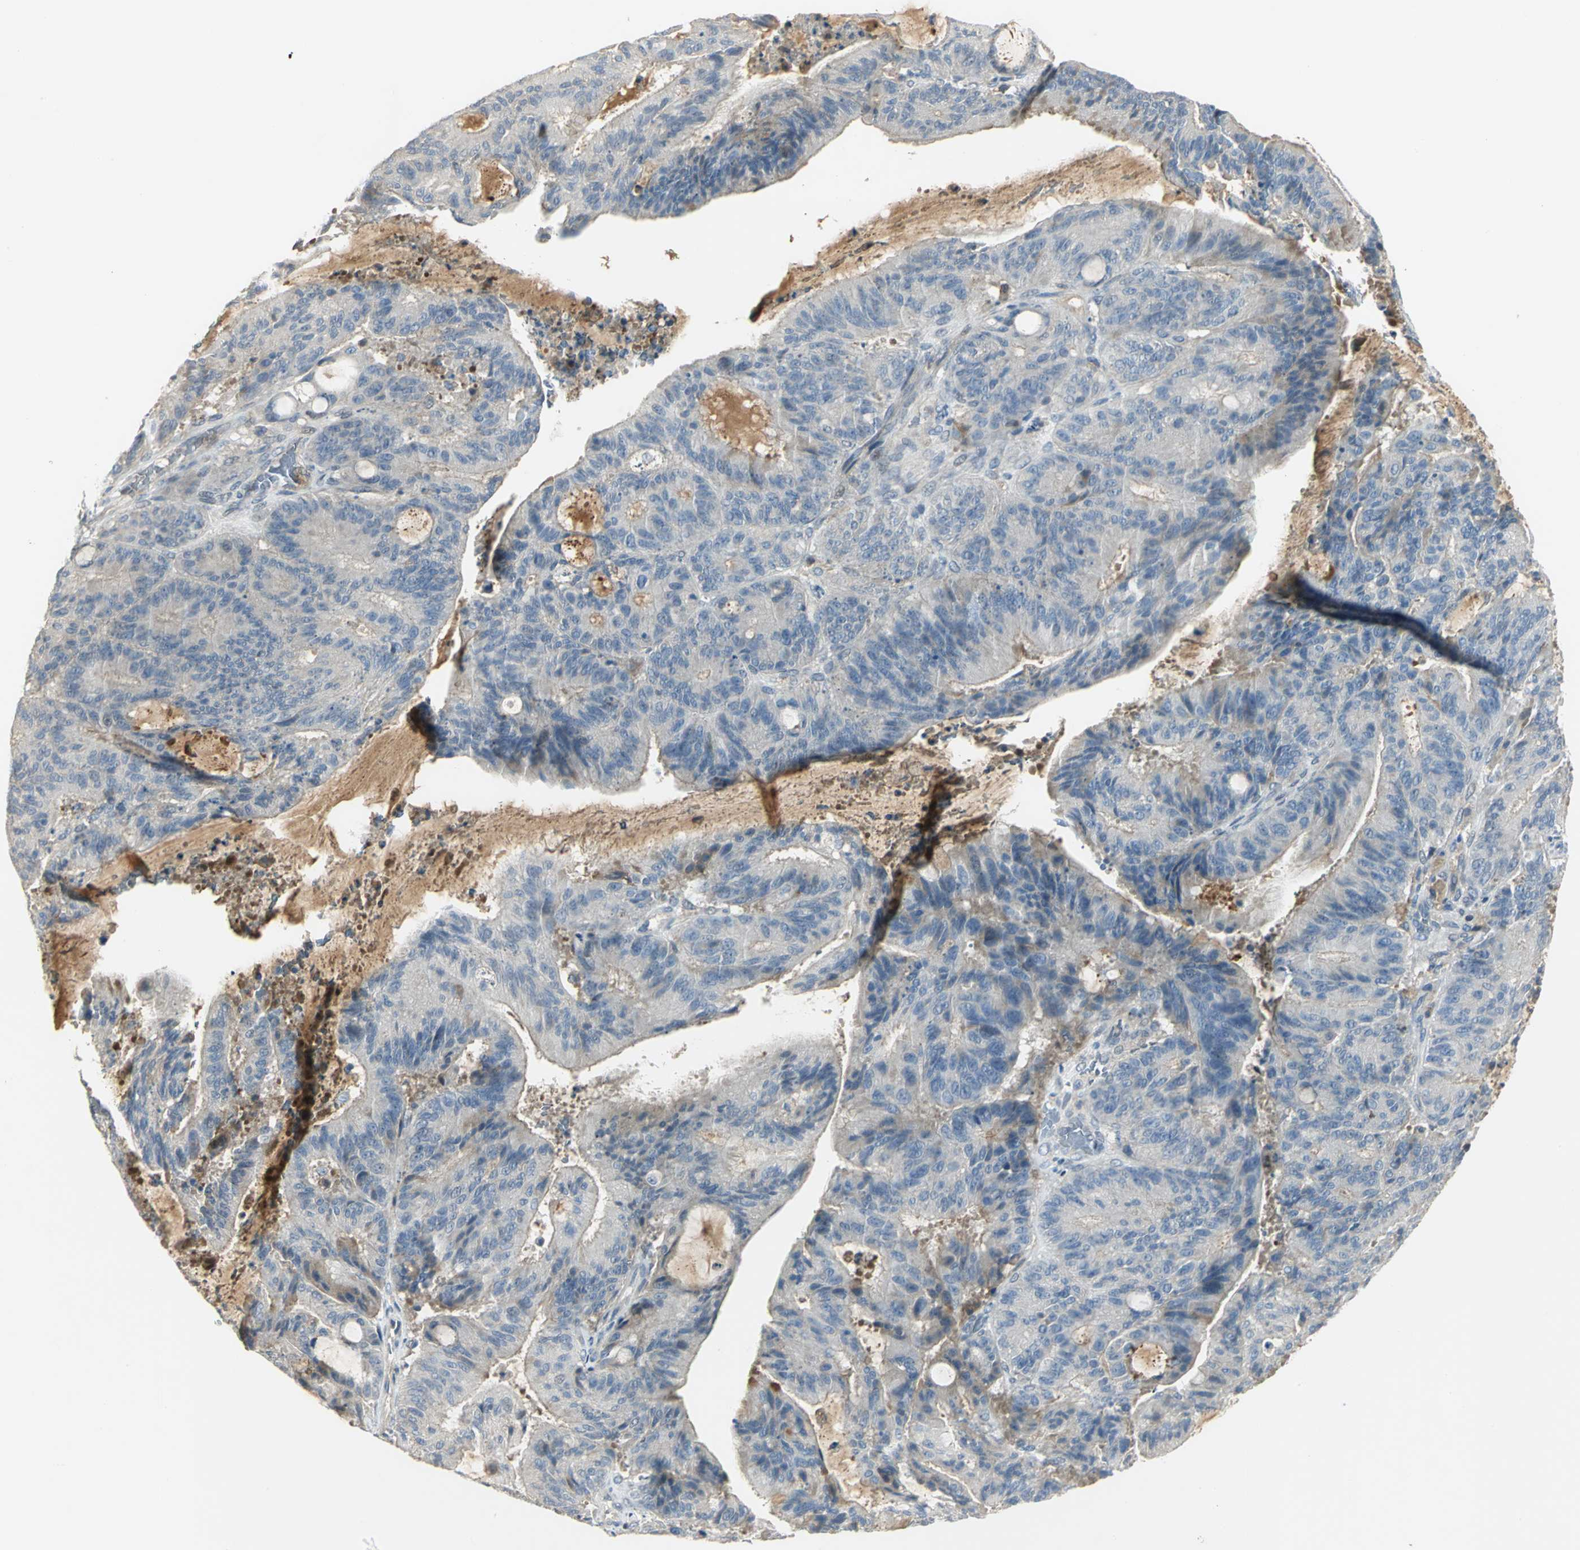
{"staining": {"intensity": "negative", "quantity": "none", "location": "none"}, "tissue": "liver cancer", "cell_type": "Tumor cells", "image_type": "cancer", "snomed": [{"axis": "morphology", "description": "Cholangiocarcinoma"}, {"axis": "topography", "description": "Liver"}], "caption": "The image exhibits no significant staining in tumor cells of liver cancer (cholangiocarcinoma).", "gene": "PROC", "patient": {"sex": "female", "age": 73}}